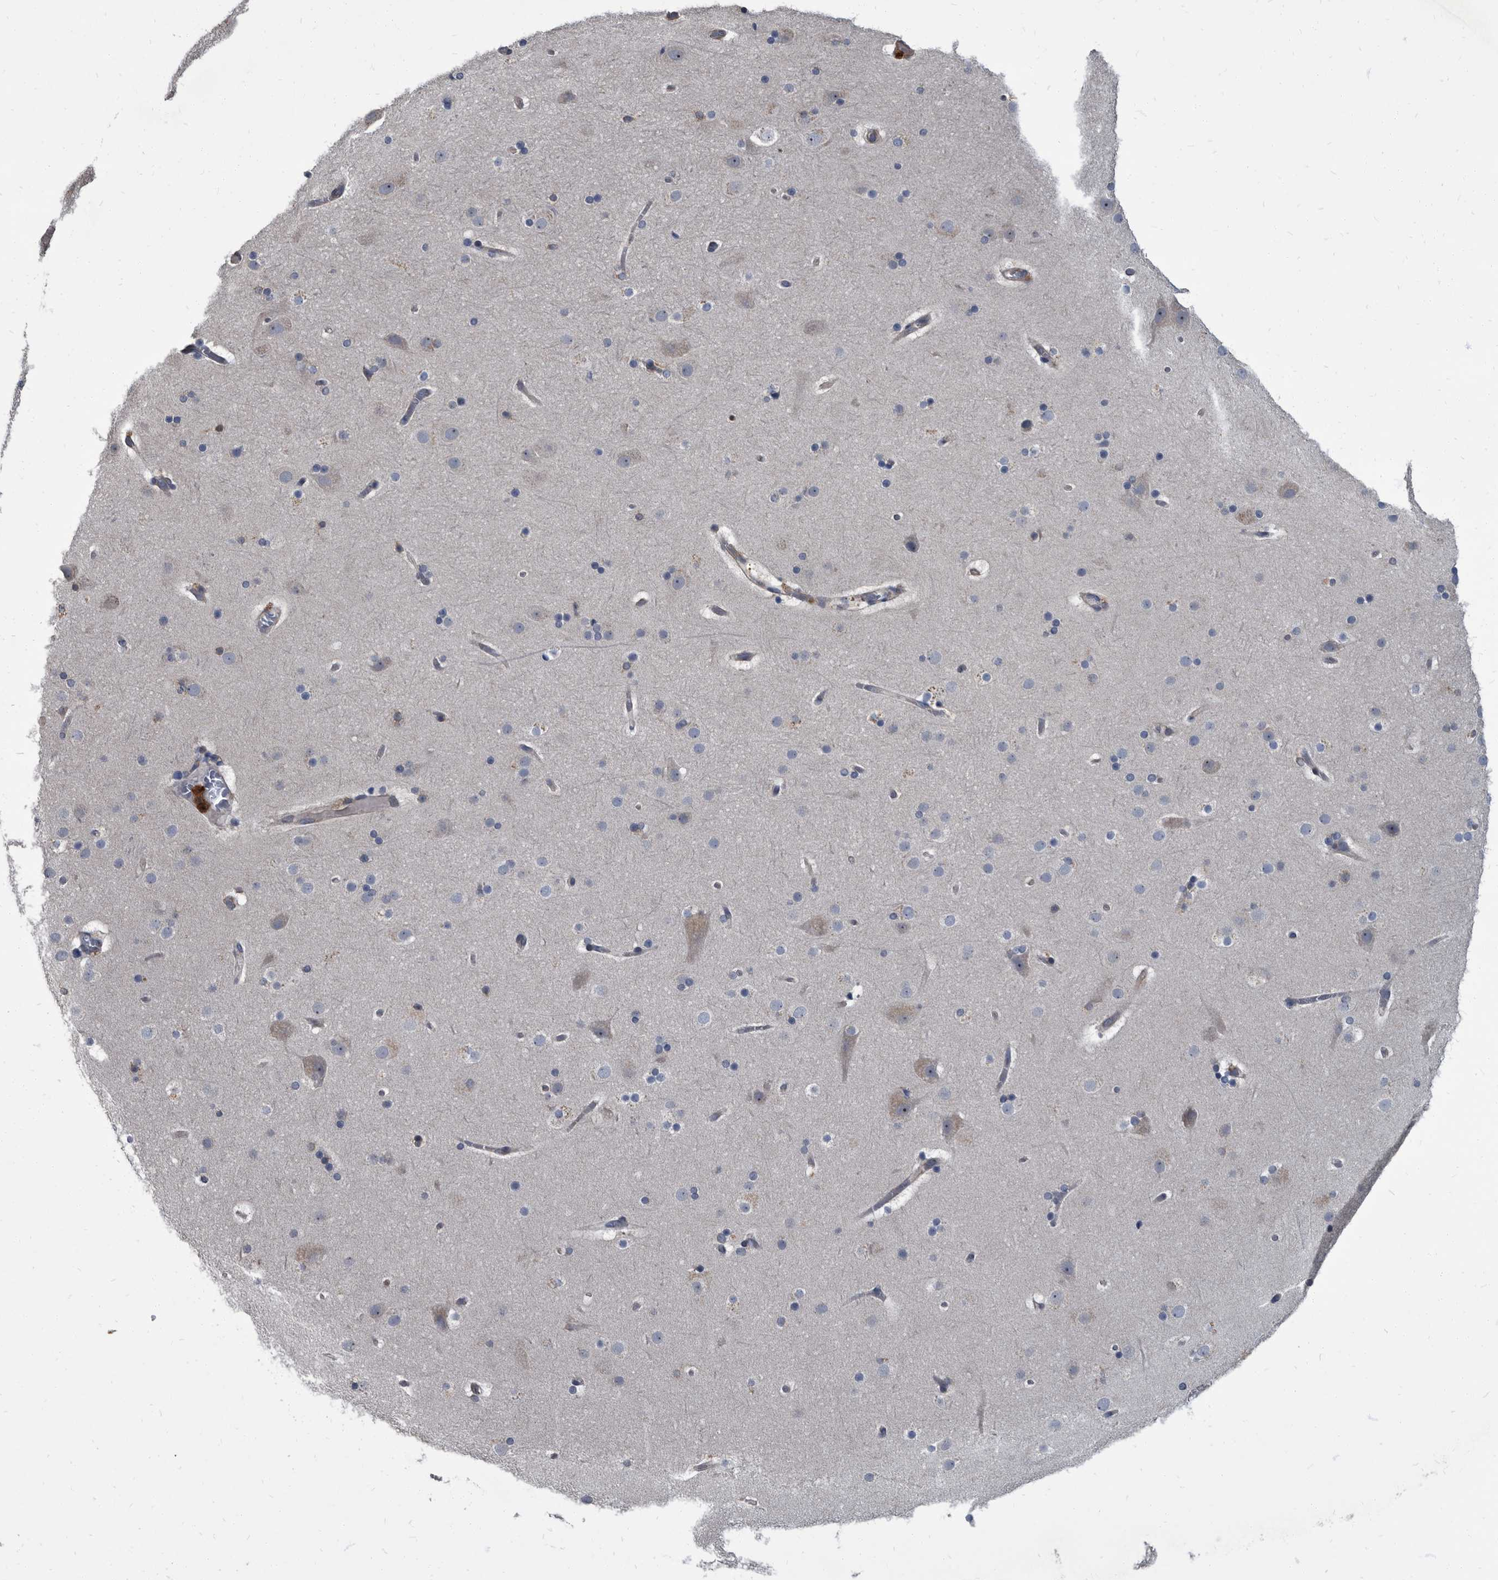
{"staining": {"intensity": "weak", "quantity": "<25%", "location": "cytoplasmic/membranous"}, "tissue": "cerebral cortex", "cell_type": "Endothelial cells", "image_type": "normal", "snomed": [{"axis": "morphology", "description": "Normal tissue, NOS"}, {"axis": "topography", "description": "Cerebral cortex"}], "caption": "This is a histopathology image of immunohistochemistry (IHC) staining of benign cerebral cortex, which shows no staining in endothelial cells.", "gene": "CDV3", "patient": {"sex": "male", "age": 57}}